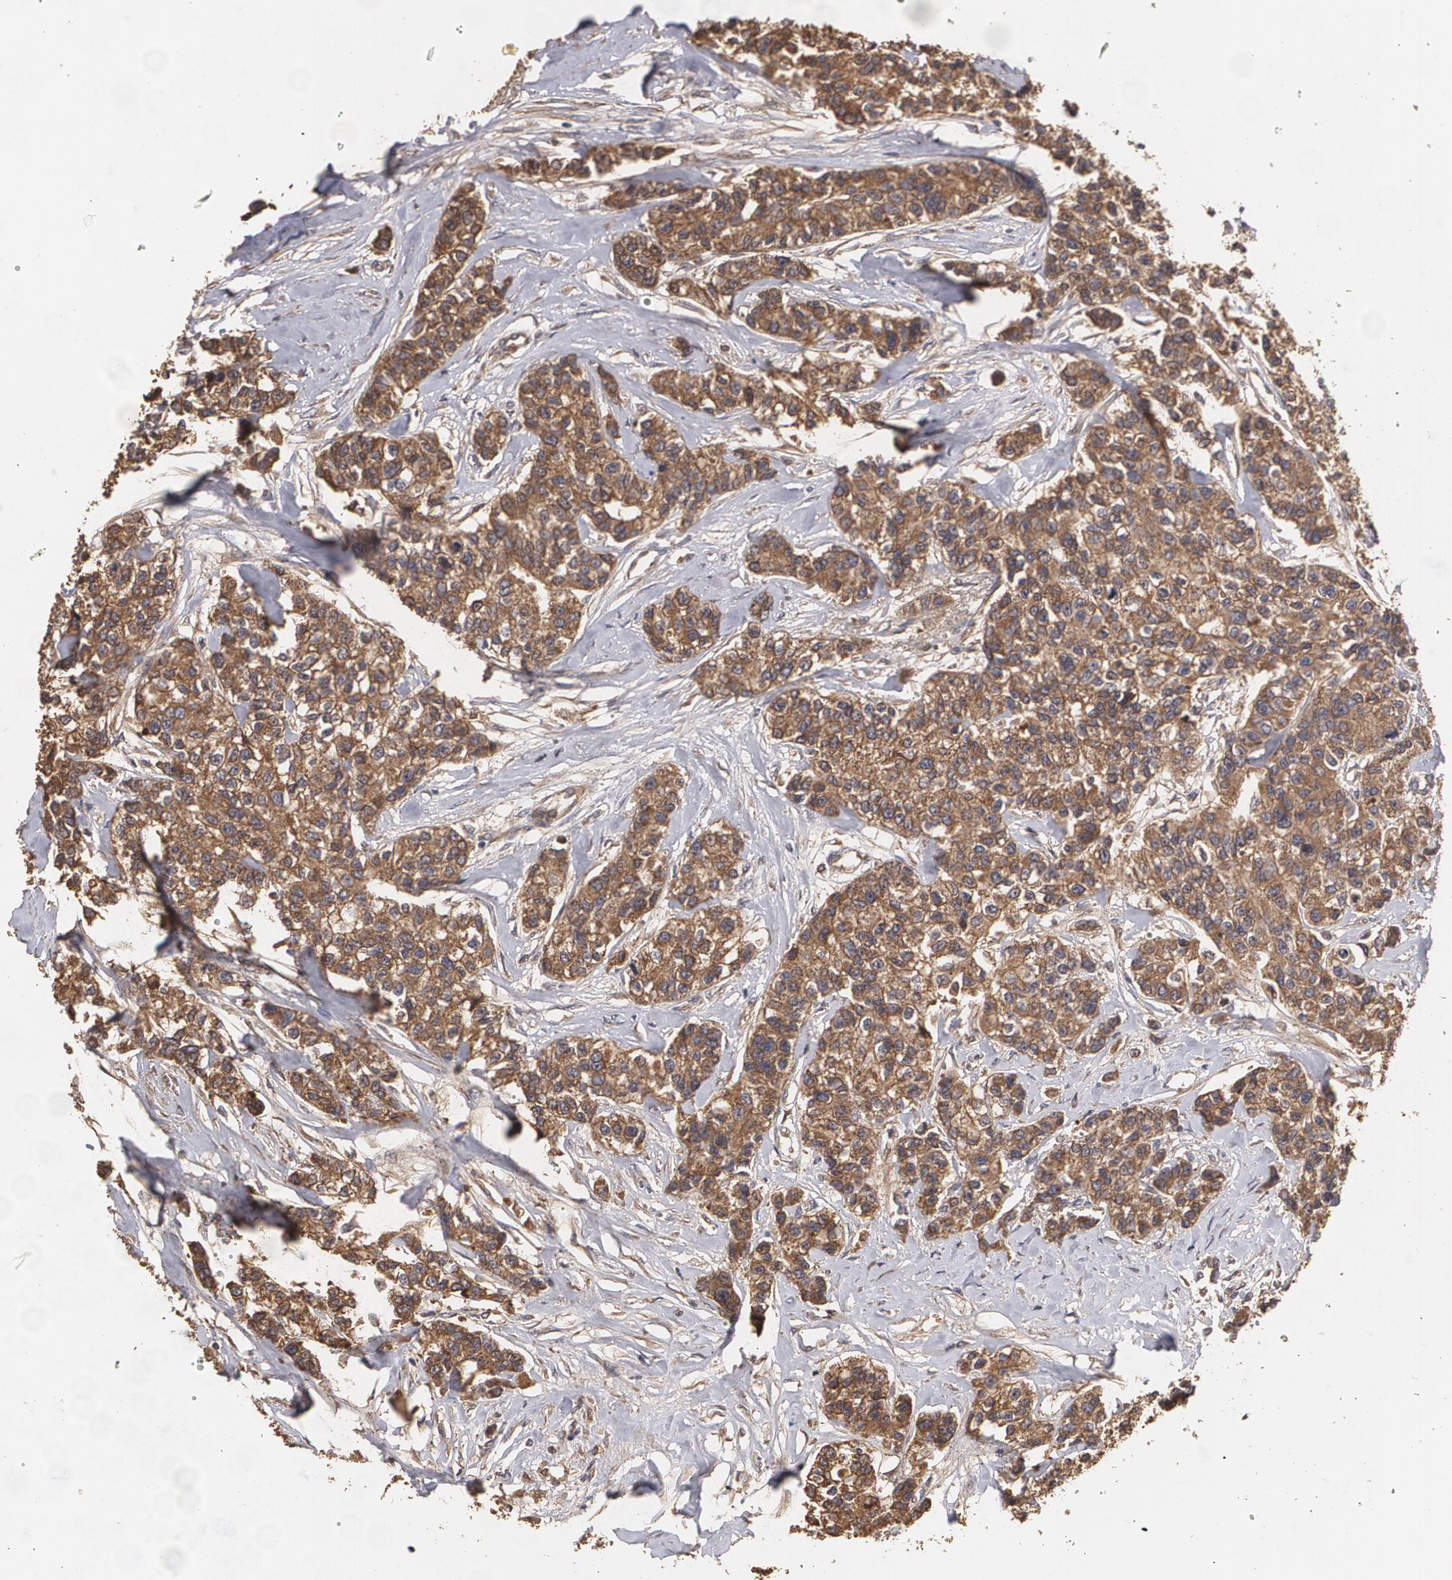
{"staining": {"intensity": "moderate", "quantity": ">75%", "location": "cytoplasmic/membranous"}, "tissue": "breast cancer", "cell_type": "Tumor cells", "image_type": "cancer", "snomed": [{"axis": "morphology", "description": "Duct carcinoma"}, {"axis": "topography", "description": "Breast"}], "caption": "DAB immunohistochemical staining of breast cancer (infiltrating ductal carcinoma) displays moderate cytoplasmic/membranous protein expression in about >75% of tumor cells.", "gene": "PON1", "patient": {"sex": "female", "age": 51}}